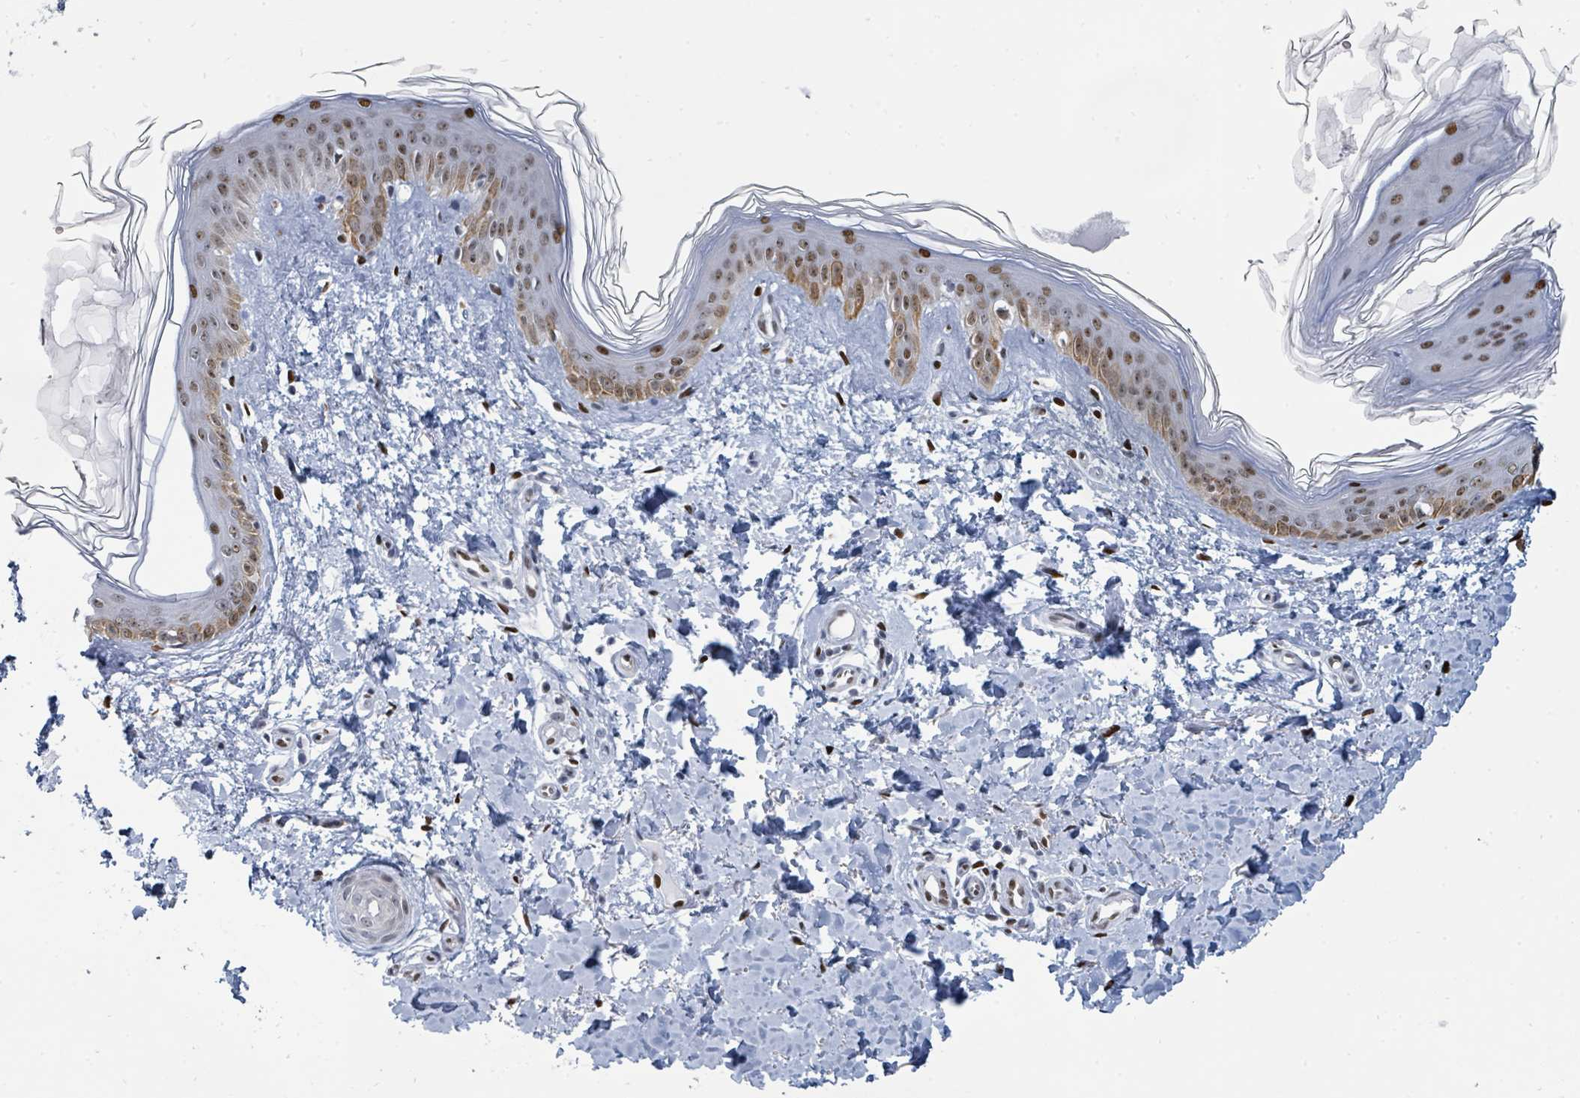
{"staining": {"intensity": "moderate", "quantity": ">75%", "location": "nuclear"}, "tissue": "skin", "cell_type": "Fibroblasts", "image_type": "normal", "snomed": [{"axis": "morphology", "description": "Normal tissue, NOS"}, {"axis": "topography", "description": "Skin"}], "caption": "An image of human skin stained for a protein demonstrates moderate nuclear brown staining in fibroblasts. The staining was performed using DAB, with brown indicating positive protein expression. Nuclei are stained blue with hematoxylin.", "gene": "SUMO2", "patient": {"sex": "female", "age": 41}}